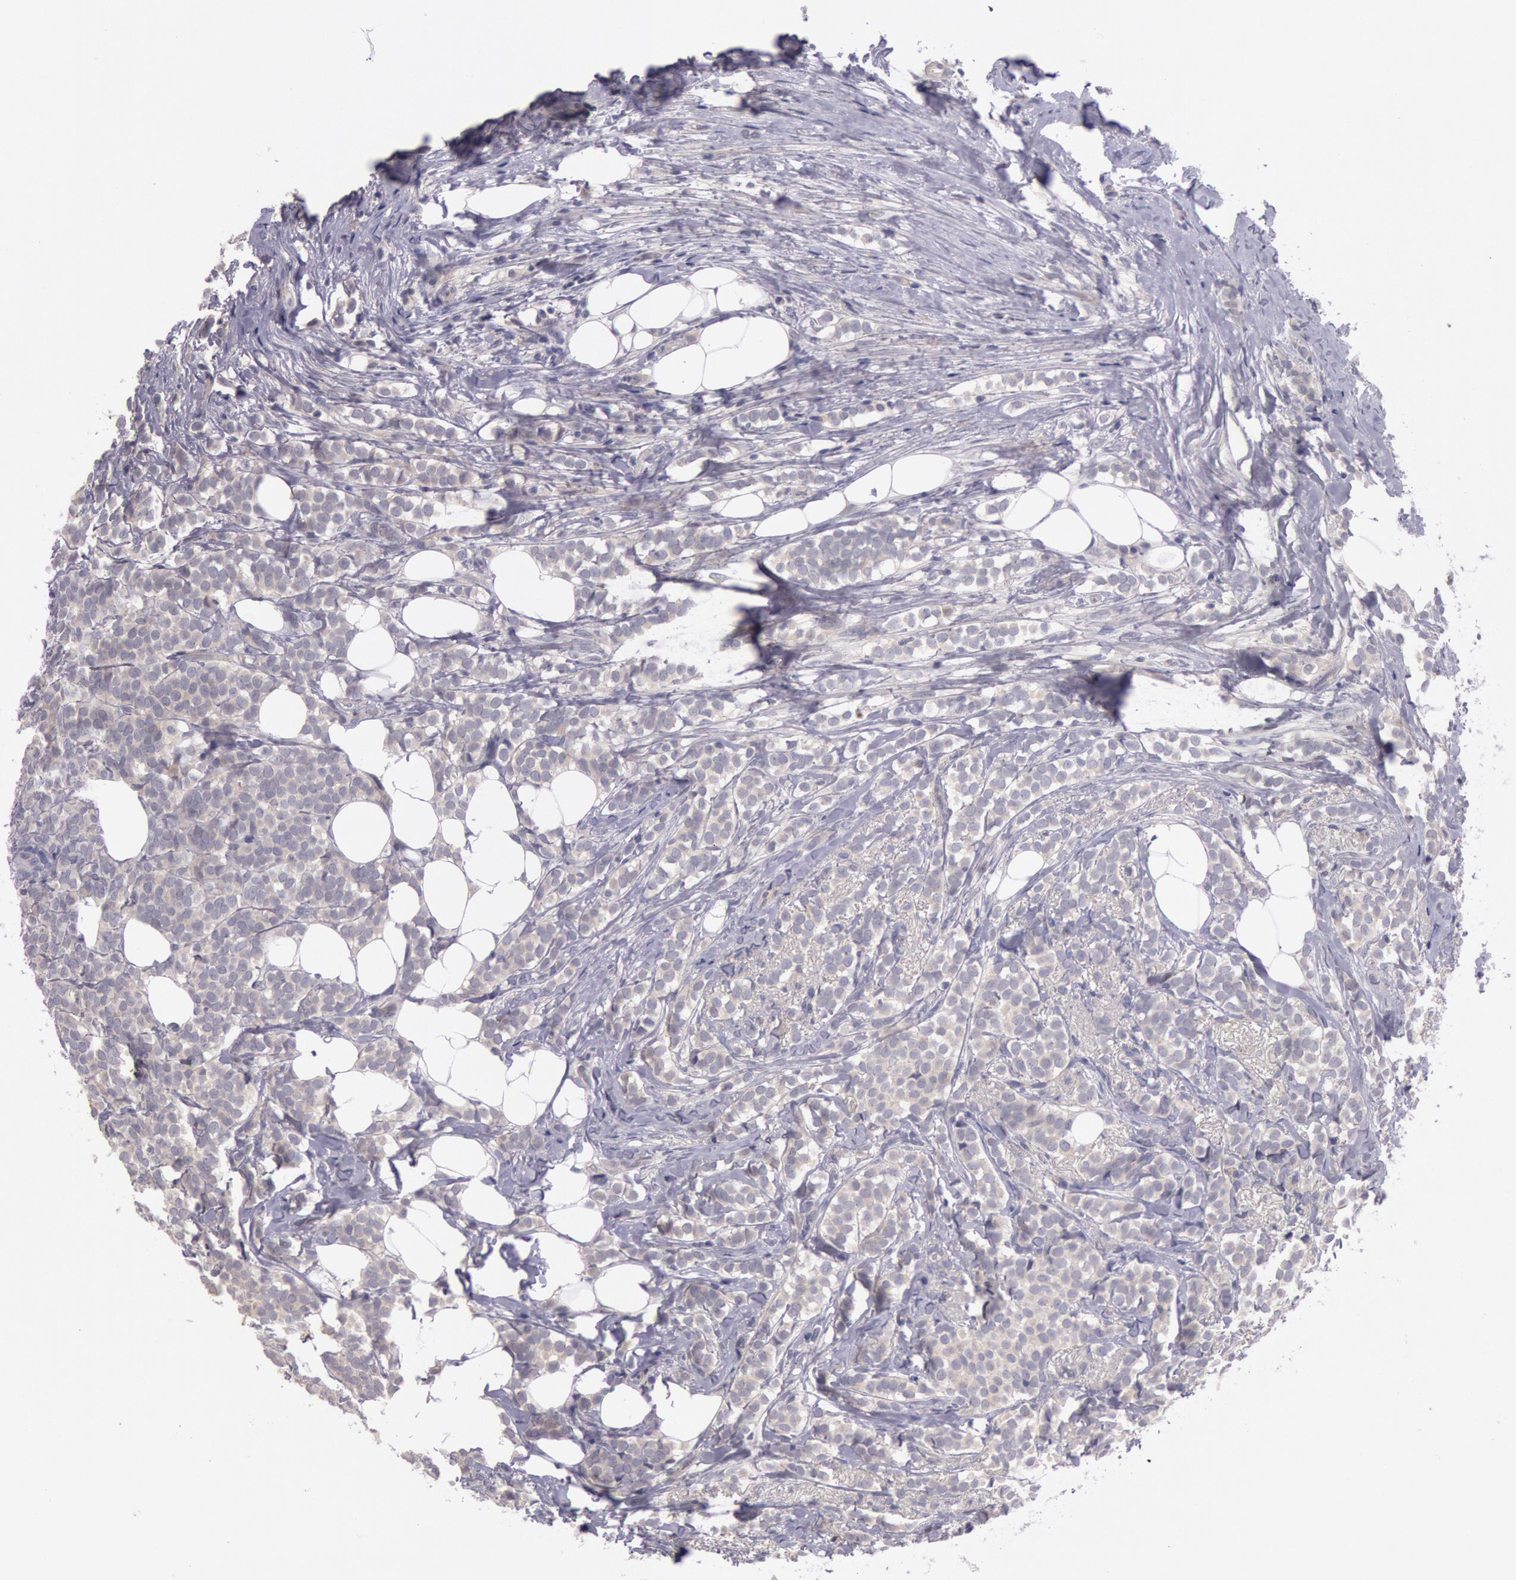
{"staining": {"intensity": "weak", "quantity": ">75%", "location": "cytoplasmic/membranous"}, "tissue": "breast cancer", "cell_type": "Tumor cells", "image_type": "cancer", "snomed": [{"axis": "morphology", "description": "Lobular carcinoma"}, {"axis": "topography", "description": "Breast"}], "caption": "There is low levels of weak cytoplasmic/membranous expression in tumor cells of breast lobular carcinoma, as demonstrated by immunohistochemical staining (brown color).", "gene": "TRIB2", "patient": {"sex": "female", "age": 56}}